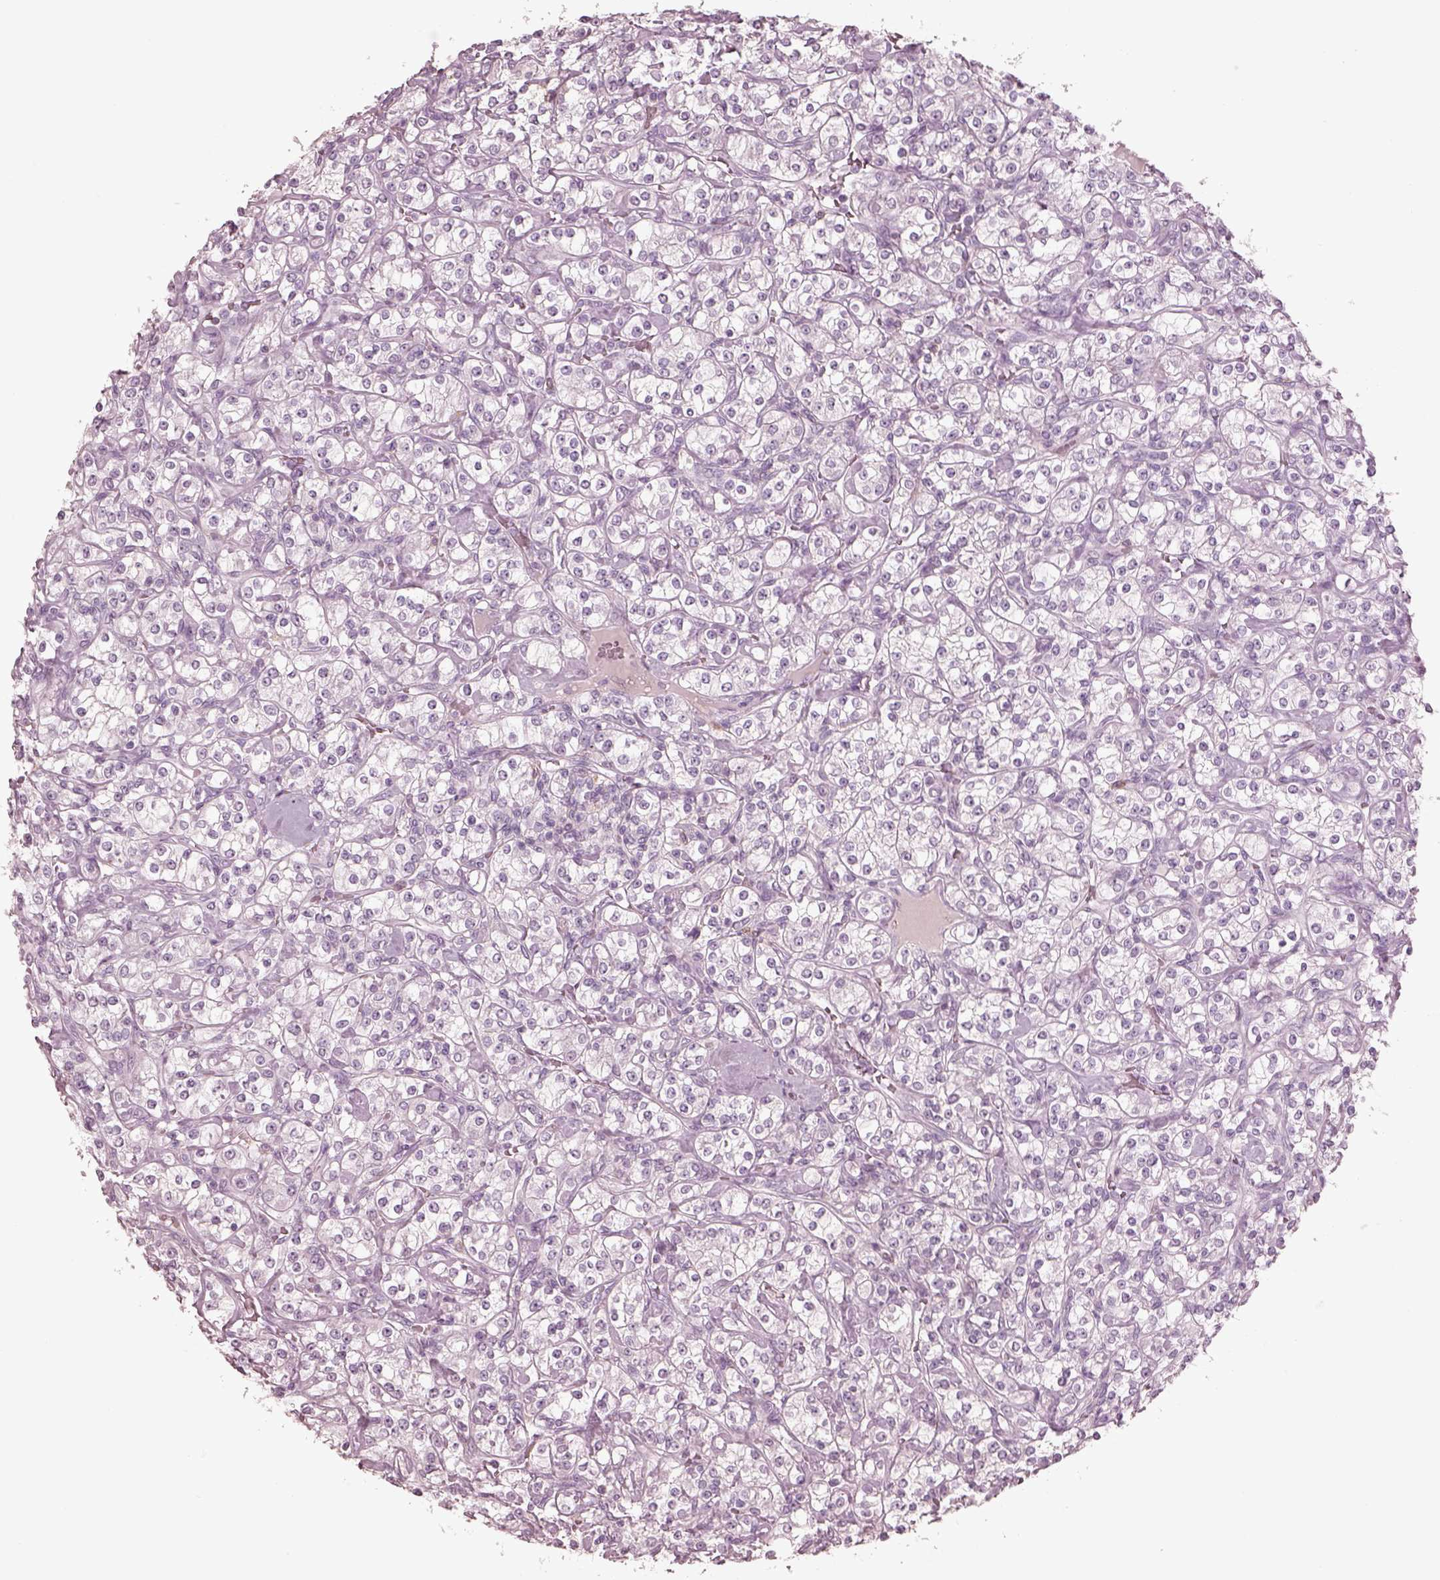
{"staining": {"intensity": "negative", "quantity": "none", "location": "none"}, "tissue": "renal cancer", "cell_type": "Tumor cells", "image_type": "cancer", "snomed": [{"axis": "morphology", "description": "Adenocarcinoma, NOS"}, {"axis": "topography", "description": "Kidney"}], "caption": "There is no significant positivity in tumor cells of adenocarcinoma (renal).", "gene": "PDCD1", "patient": {"sex": "male", "age": 77}}